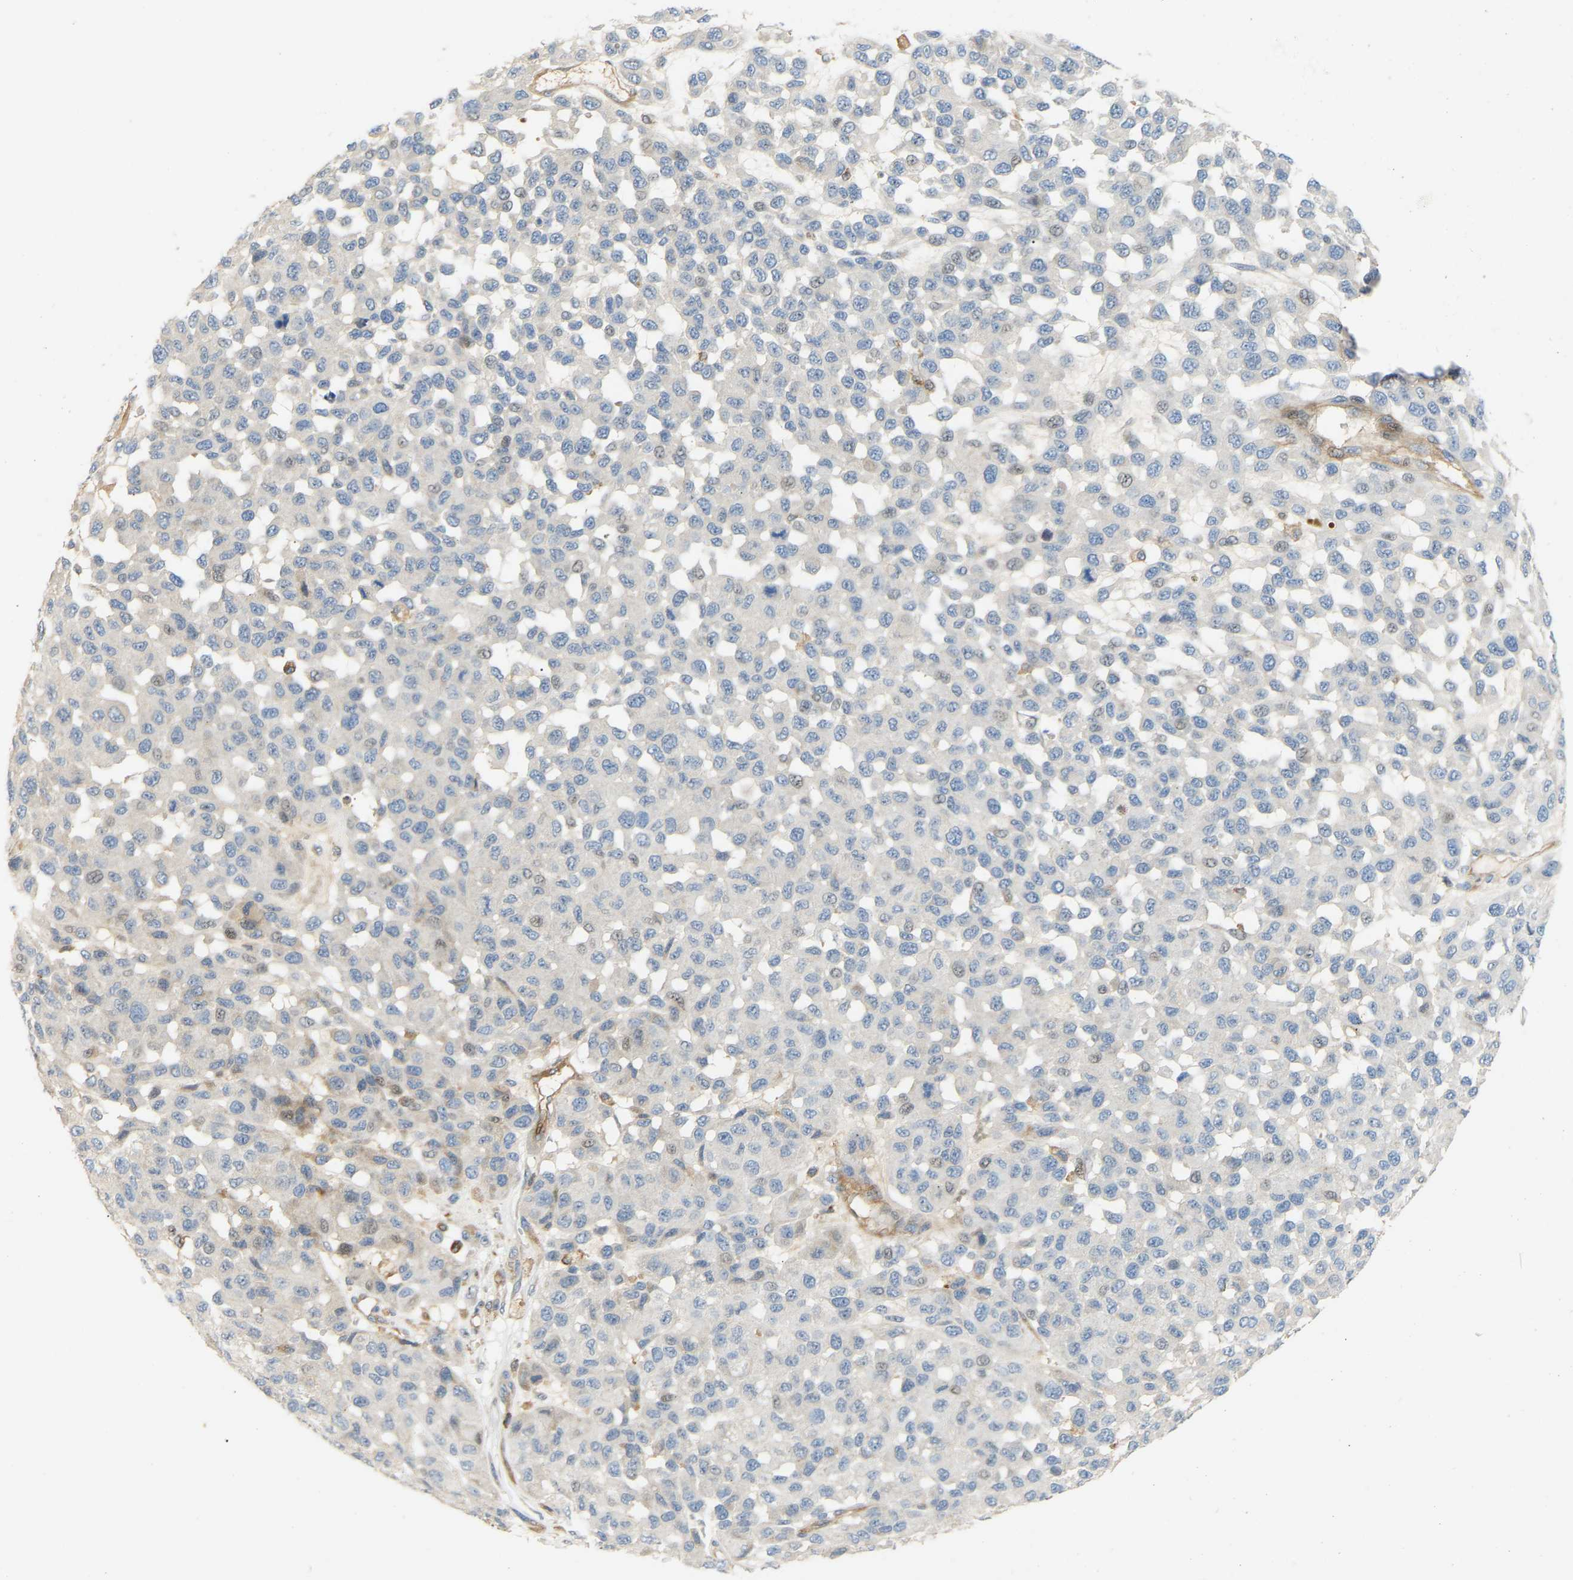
{"staining": {"intensity": "negative", "quantity": "none", "location": "none"}, "tissue": "melanoma", "cell_type": "Tumor cells", "image_type": "cancer", "snomed": [{"axis": "morphology", "description": "Malignant melanoma, NOS"}, {"axis": "topography", "description": "Skin"}], "caption": "Tumor cells show no significant staining in melanoma. The staining is performed using DAB brown chromogen with nuclei counter-stained in using hematoxylin.", "gene": "PLCG2", "patient": {"sex": "male", "age": 62}}